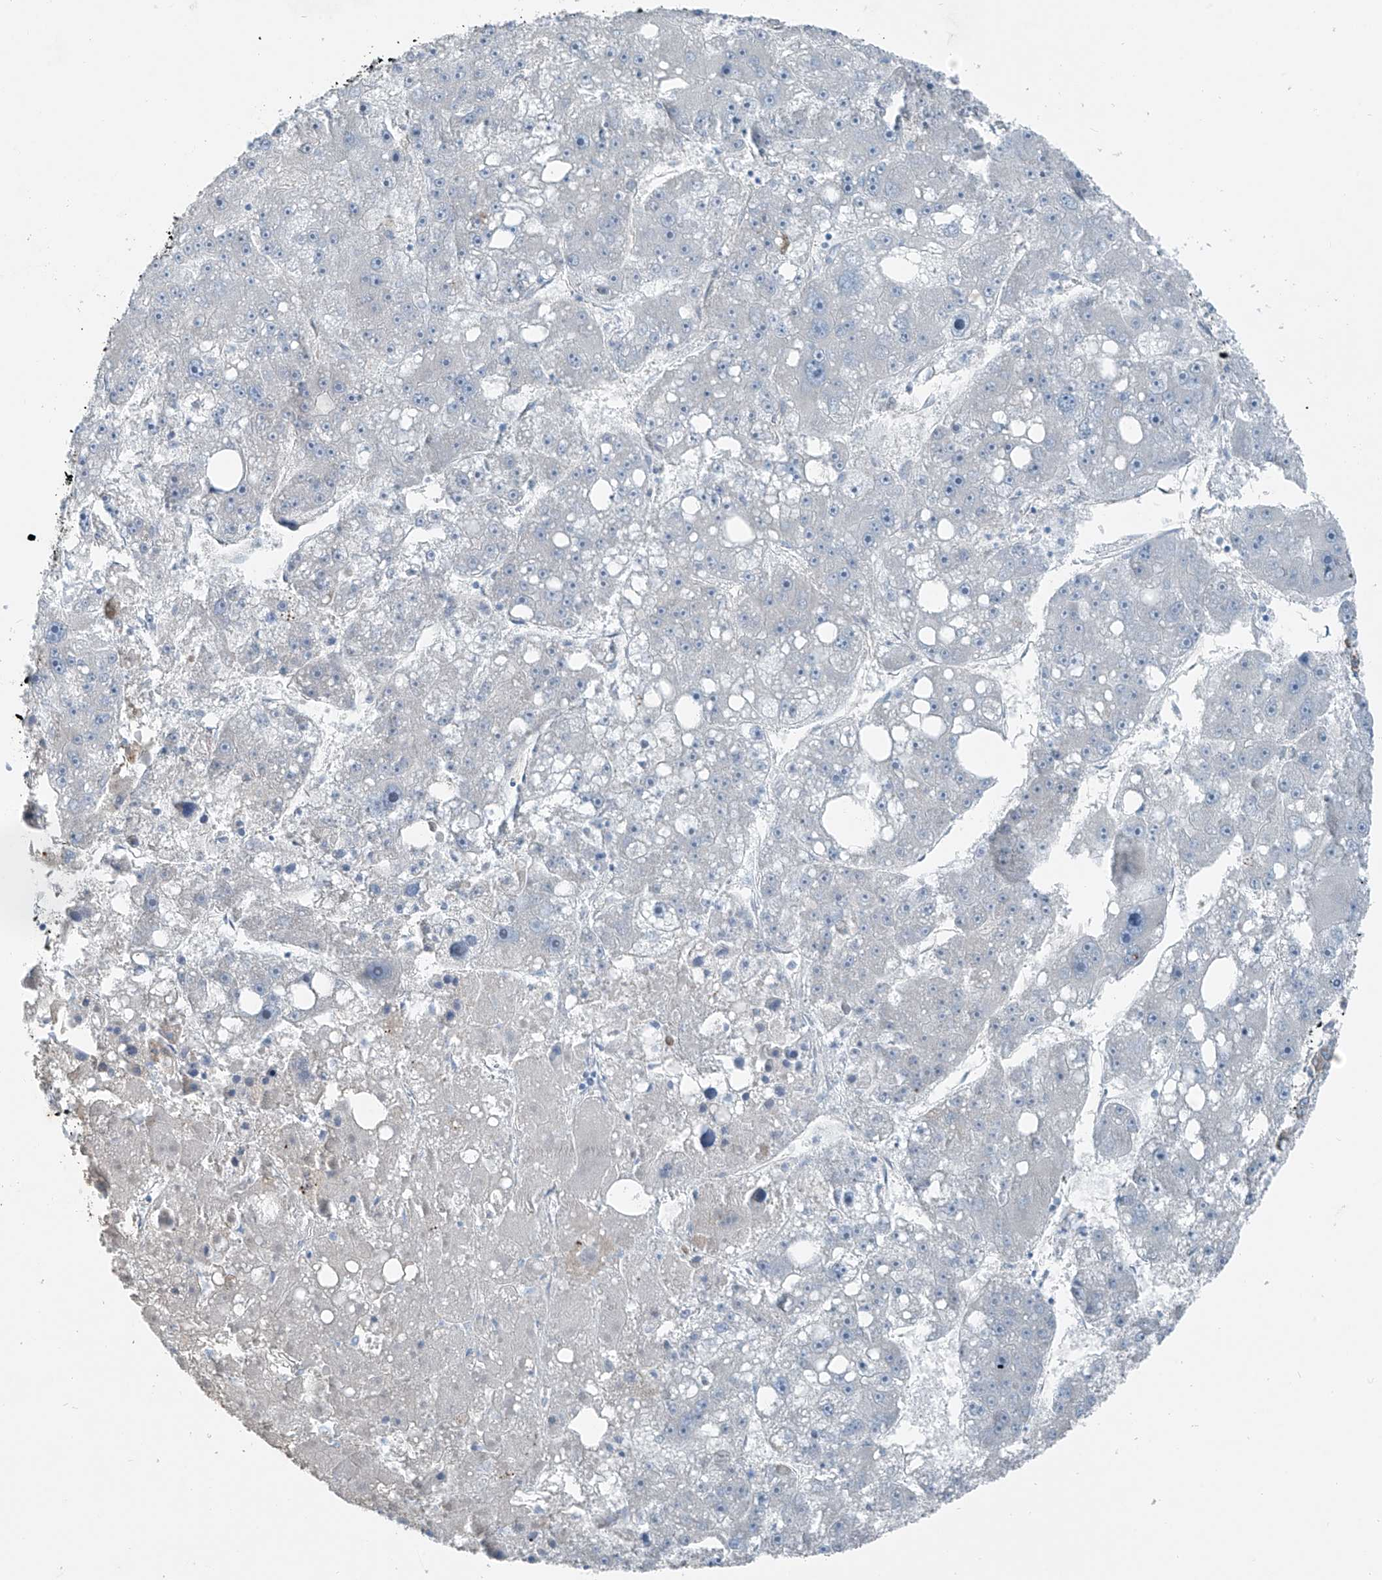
{"staining": {"intensity": "negative", "quantity": "none", "location": "none"}, "tissue": "liver cancer", "cell_type": "Tumor cells", "image_type": "cancer", "snomed": [{"axis": "morphology", "description": "Carcinoma, Hepatocellular, NOS"}, {"axis": "topography", "description": "Liver"}], "caption": "Immunohistochemistry of liver cancer (hepatocellular carcinoma) shows no staining in tumor cells.", "gene": "TNS2", "patient": {"sex": "female", "age": 61}}